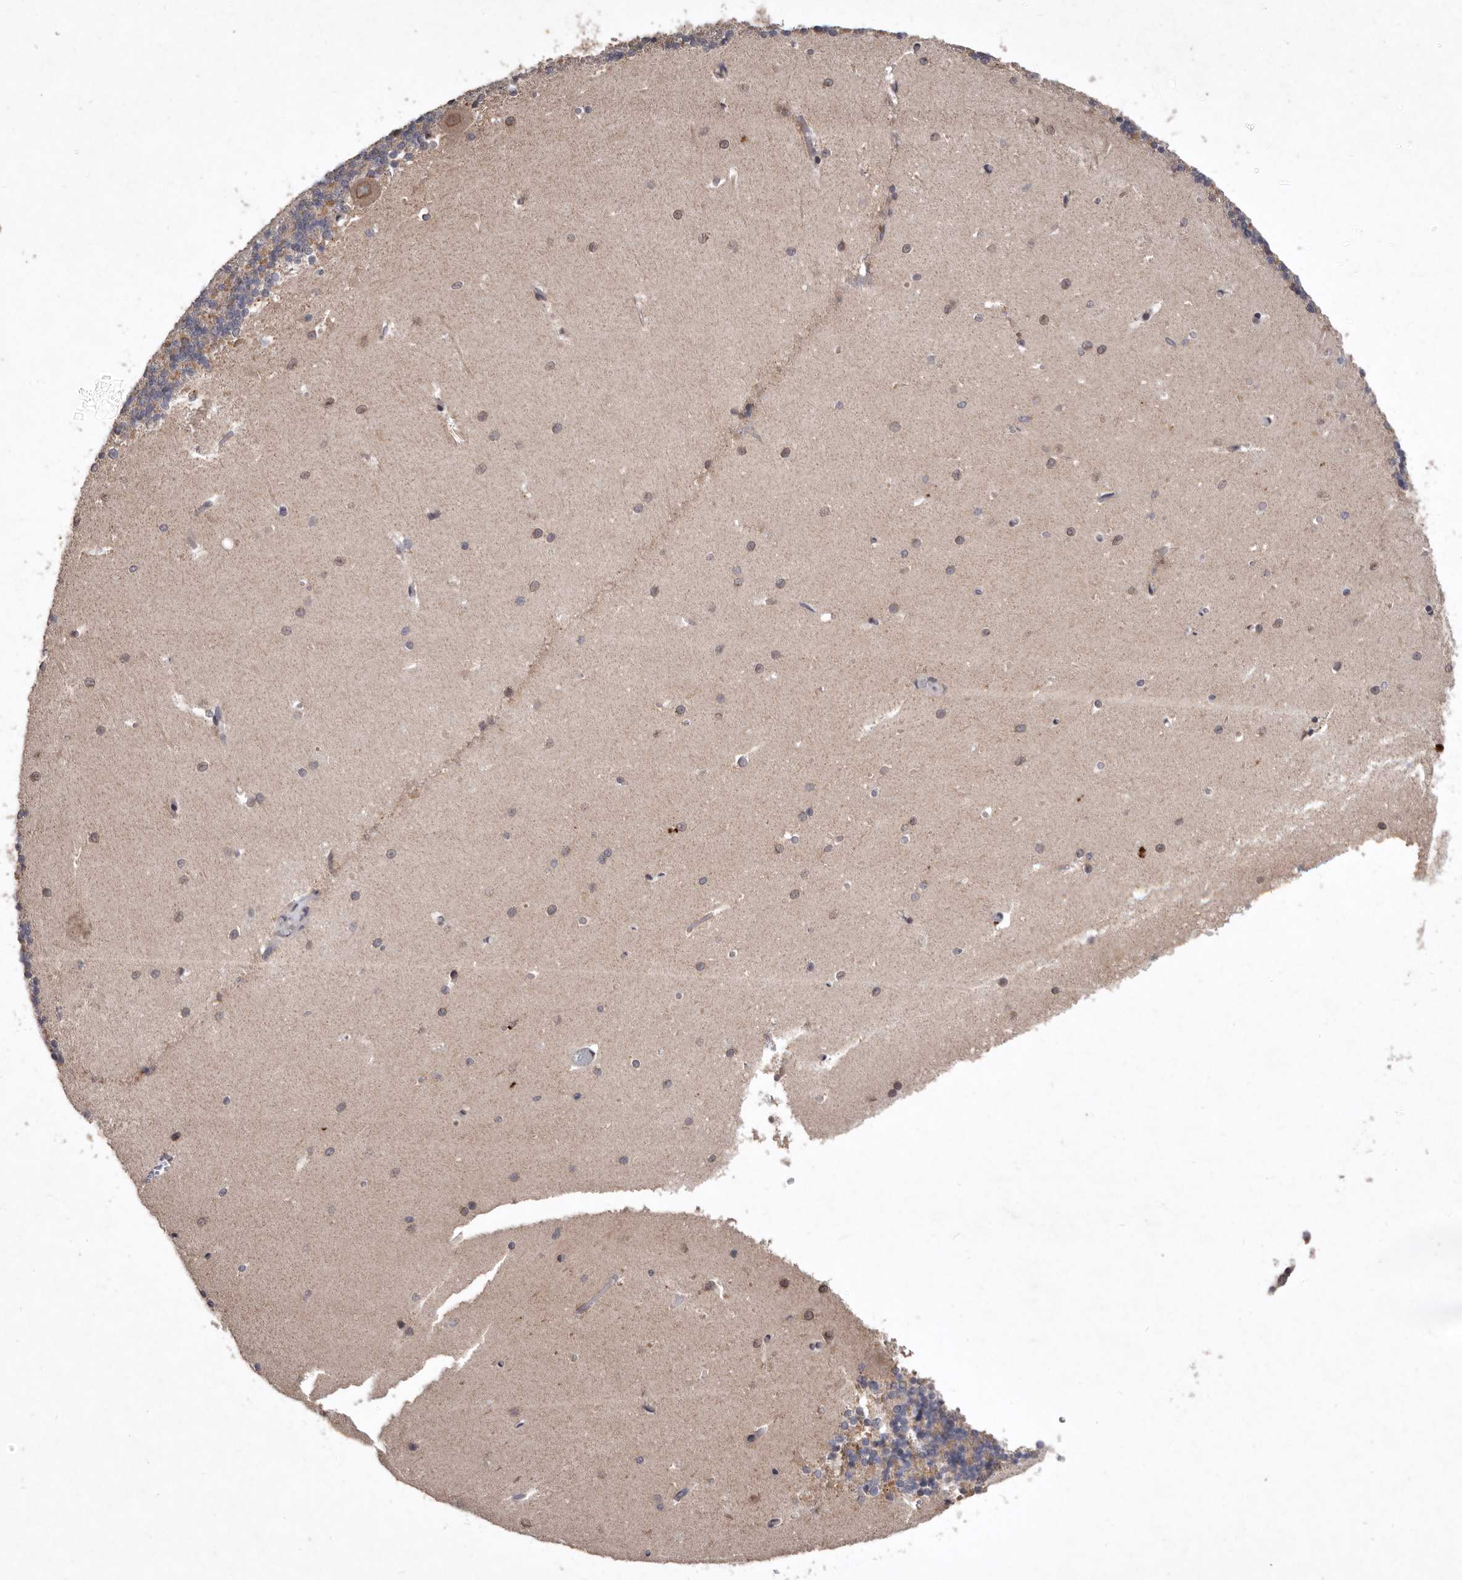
{"staining": {"intensity": "moderate", "quantity": "25%-75%", "location": "cytoplasmic/membranous"}, "tissue": "cerebellum", "cell_type": "Cells in granular layer", "image_type": "normal", "snomed": [{"axis": "morphology", "description": "Normal tissue, NOS"}, {"axis": "topography", "description": "Cerebellum"}], "caption": "An image showing moderate cytoplasmic/membranous positivity in approximately 25%-75% of cells in granular layer in benign cerebellum, as visualized by brown immunohistochemical staining.", "gene": "FLAD1", "patient": {"sex": "male", "age": 37}}